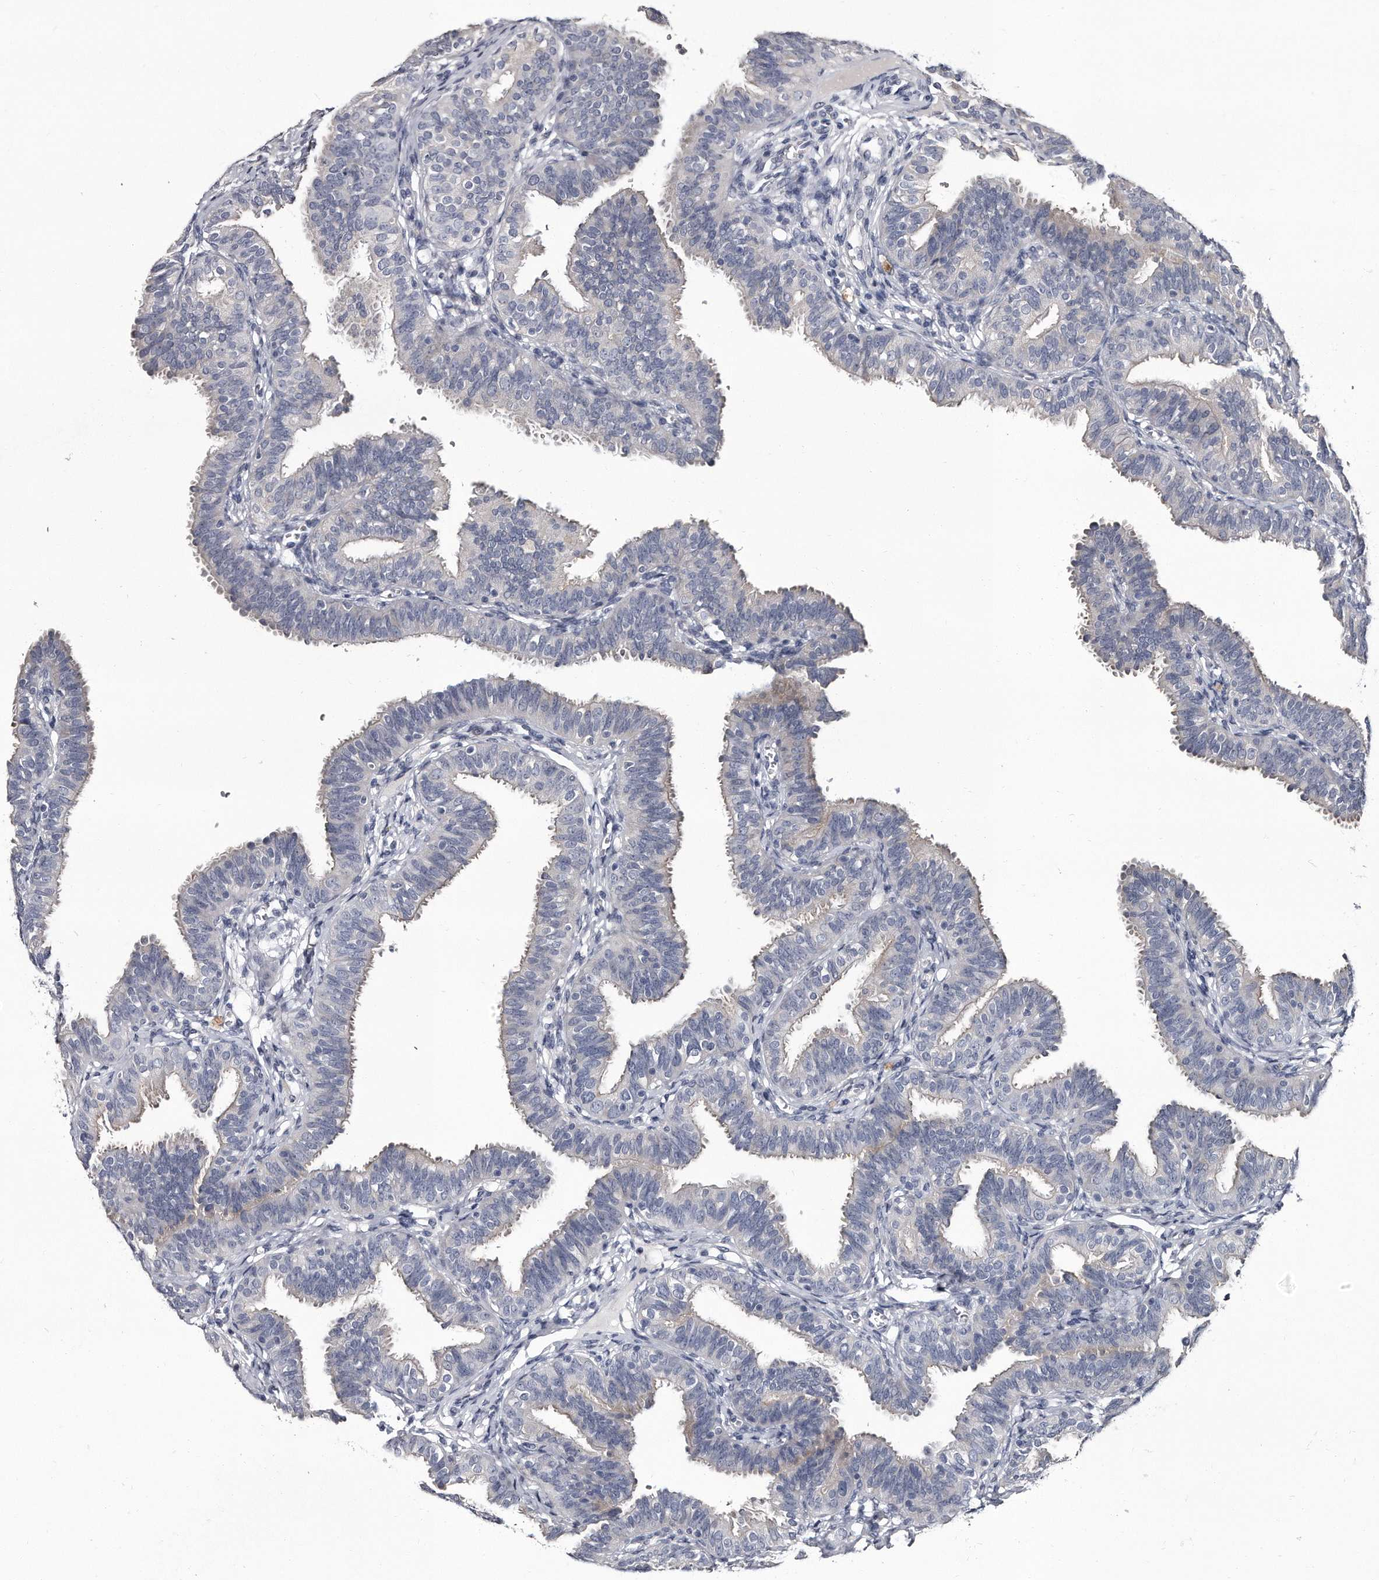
{"staining": {"intensity": "negative", "quantity": "none", "location": "none"}, "tissue": "fallopian tube", "cell_type": "Glandular cells", "image_type": "normal", "snomed": [{"axis": "morphology", "description": "Normal tissue, NOS"}, {"axis": "topography", "description": "Fallopian tube"}], "caption": "Histopathology image shows no significant protein expression in glandular cells of normal fallopian tube.", "gene": "GAPVD1", "patient": {"sex": "female", "age": 35}}